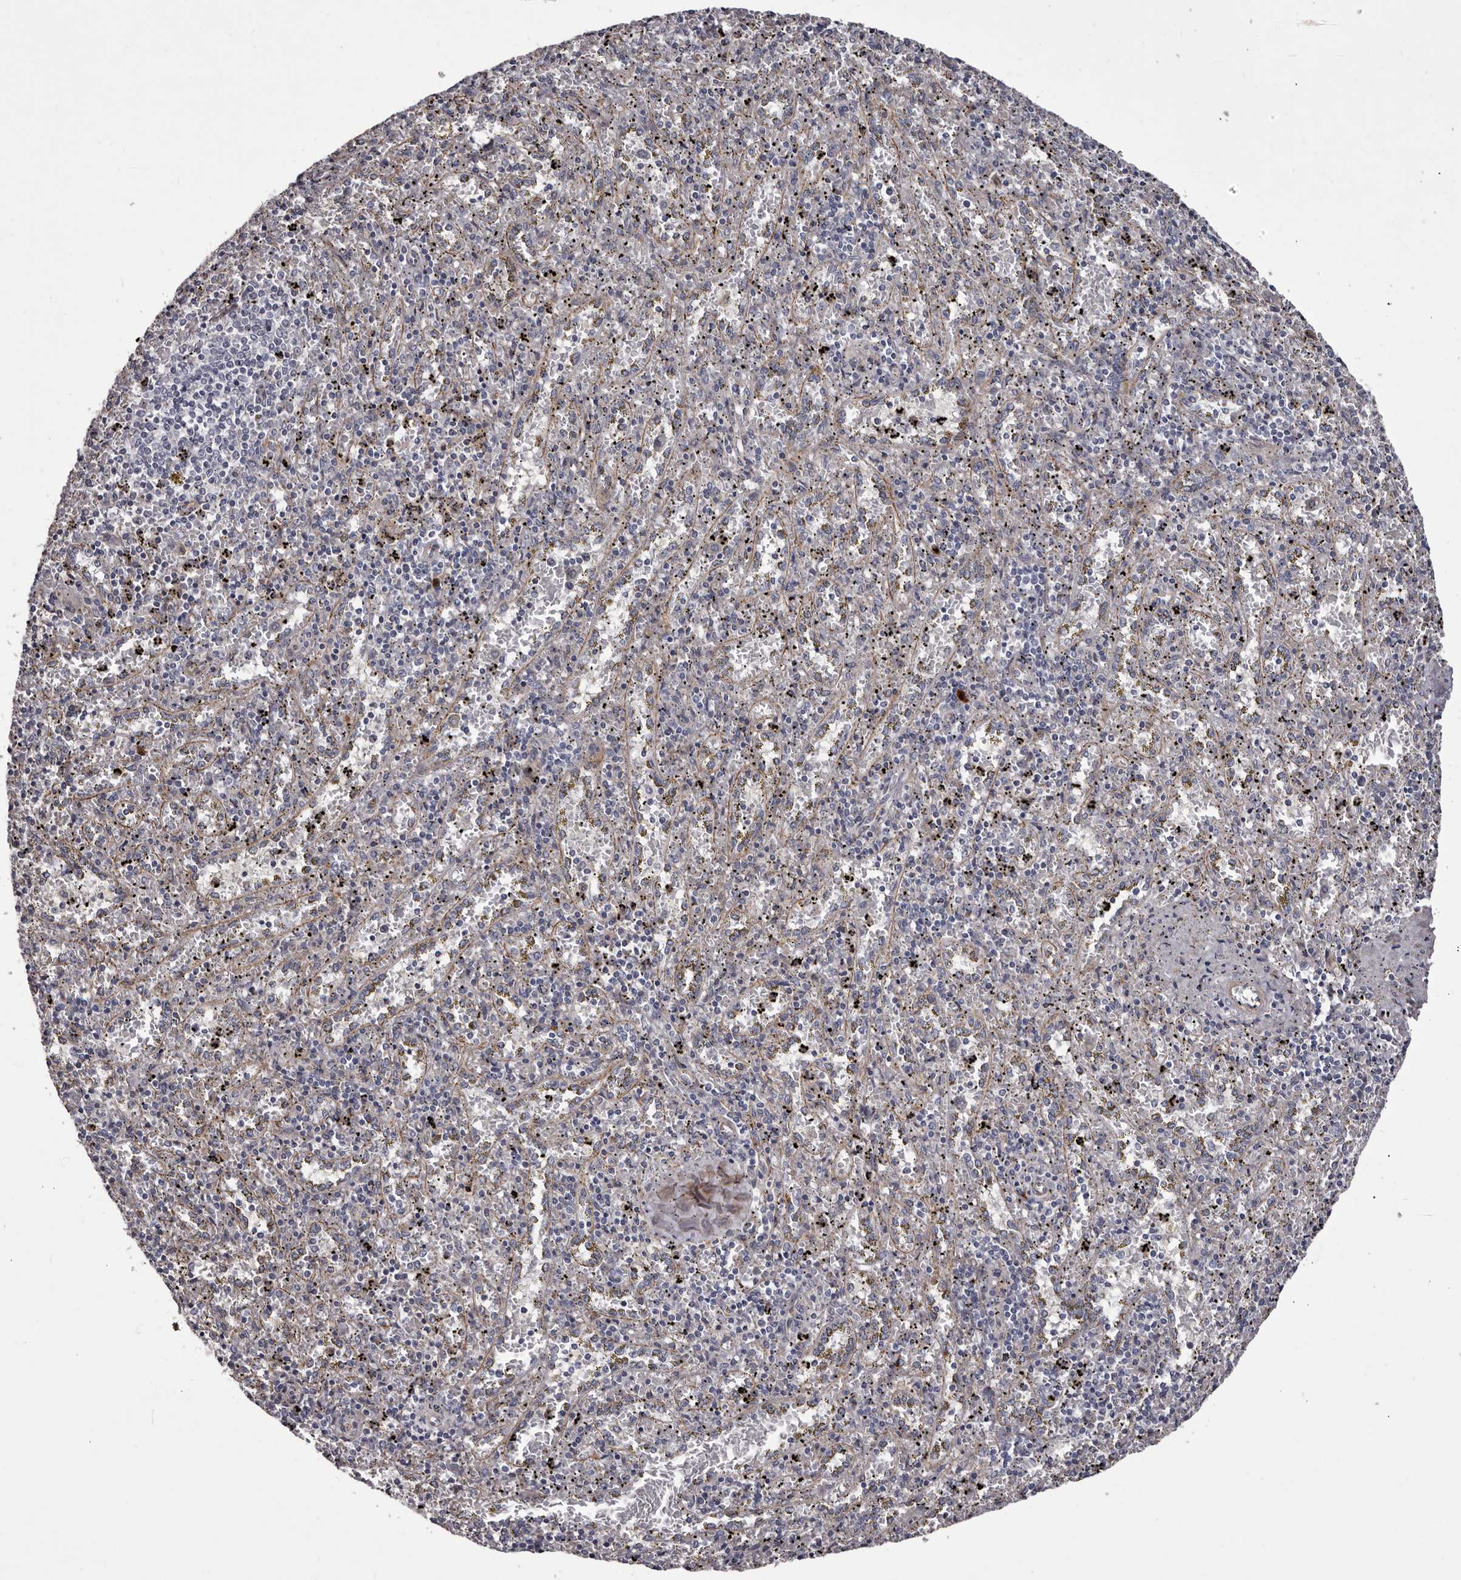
{"staining": {"intensity": "moderate", "quantity": "<25%", "location": "cytoplasmic/membranous"}, "tissue": "spleen", "cell_type": "Cells in red pulp", "image_type": "normal", "snomed": [{"axis": "morphology", "description": "Normal tissue, NOS"}, {"axis": "topography", "description": "Spleen"}], "caption": "Immunohistochemical staining of benign human spleen demonstrates low levels of moderate cytoplasmic/membranous expression in approximately <25% of cells in red pulp.", "gene": "PEG10", "patient": {"sex": "male", "age": 11}}